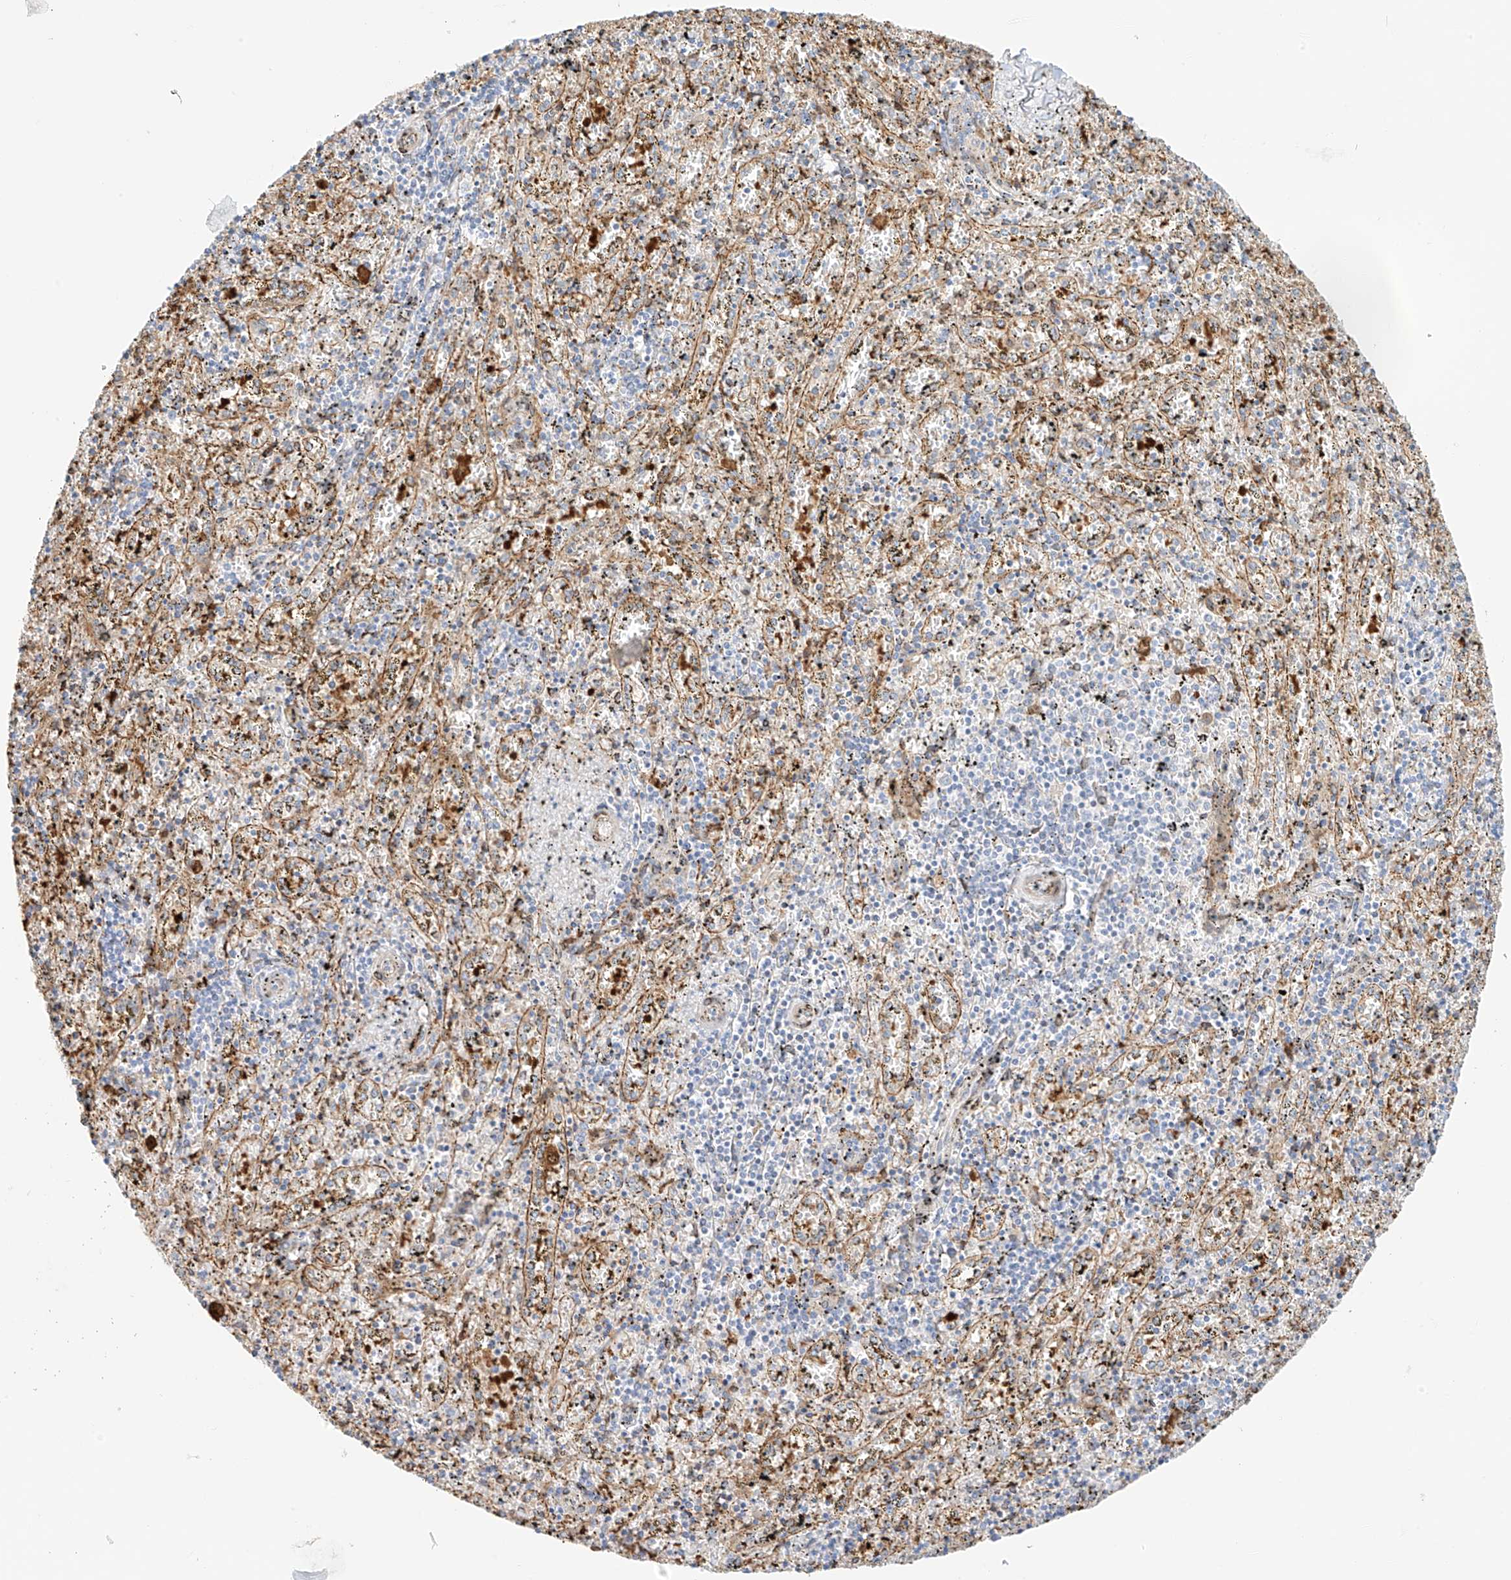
{"staining": {"intensity": "weak", "quantity": "<25%", "location": "cytoplasmic/membranous"}, "tissue": "spleen", "cell_type": "Cells in red pulp", "image_type": "normal", "snomed": [{"axis": "morphology", "description": "Normal tissue, NOS"}, {"axis": "topography", "description": "Spleen"}], "caption": "Spleen stained for a protein using immunohistochemistry (IHC) shows no expression cells in red pulp.", "gene": "PCYOX1", "patient": {"sex": "male", "age": 11}}